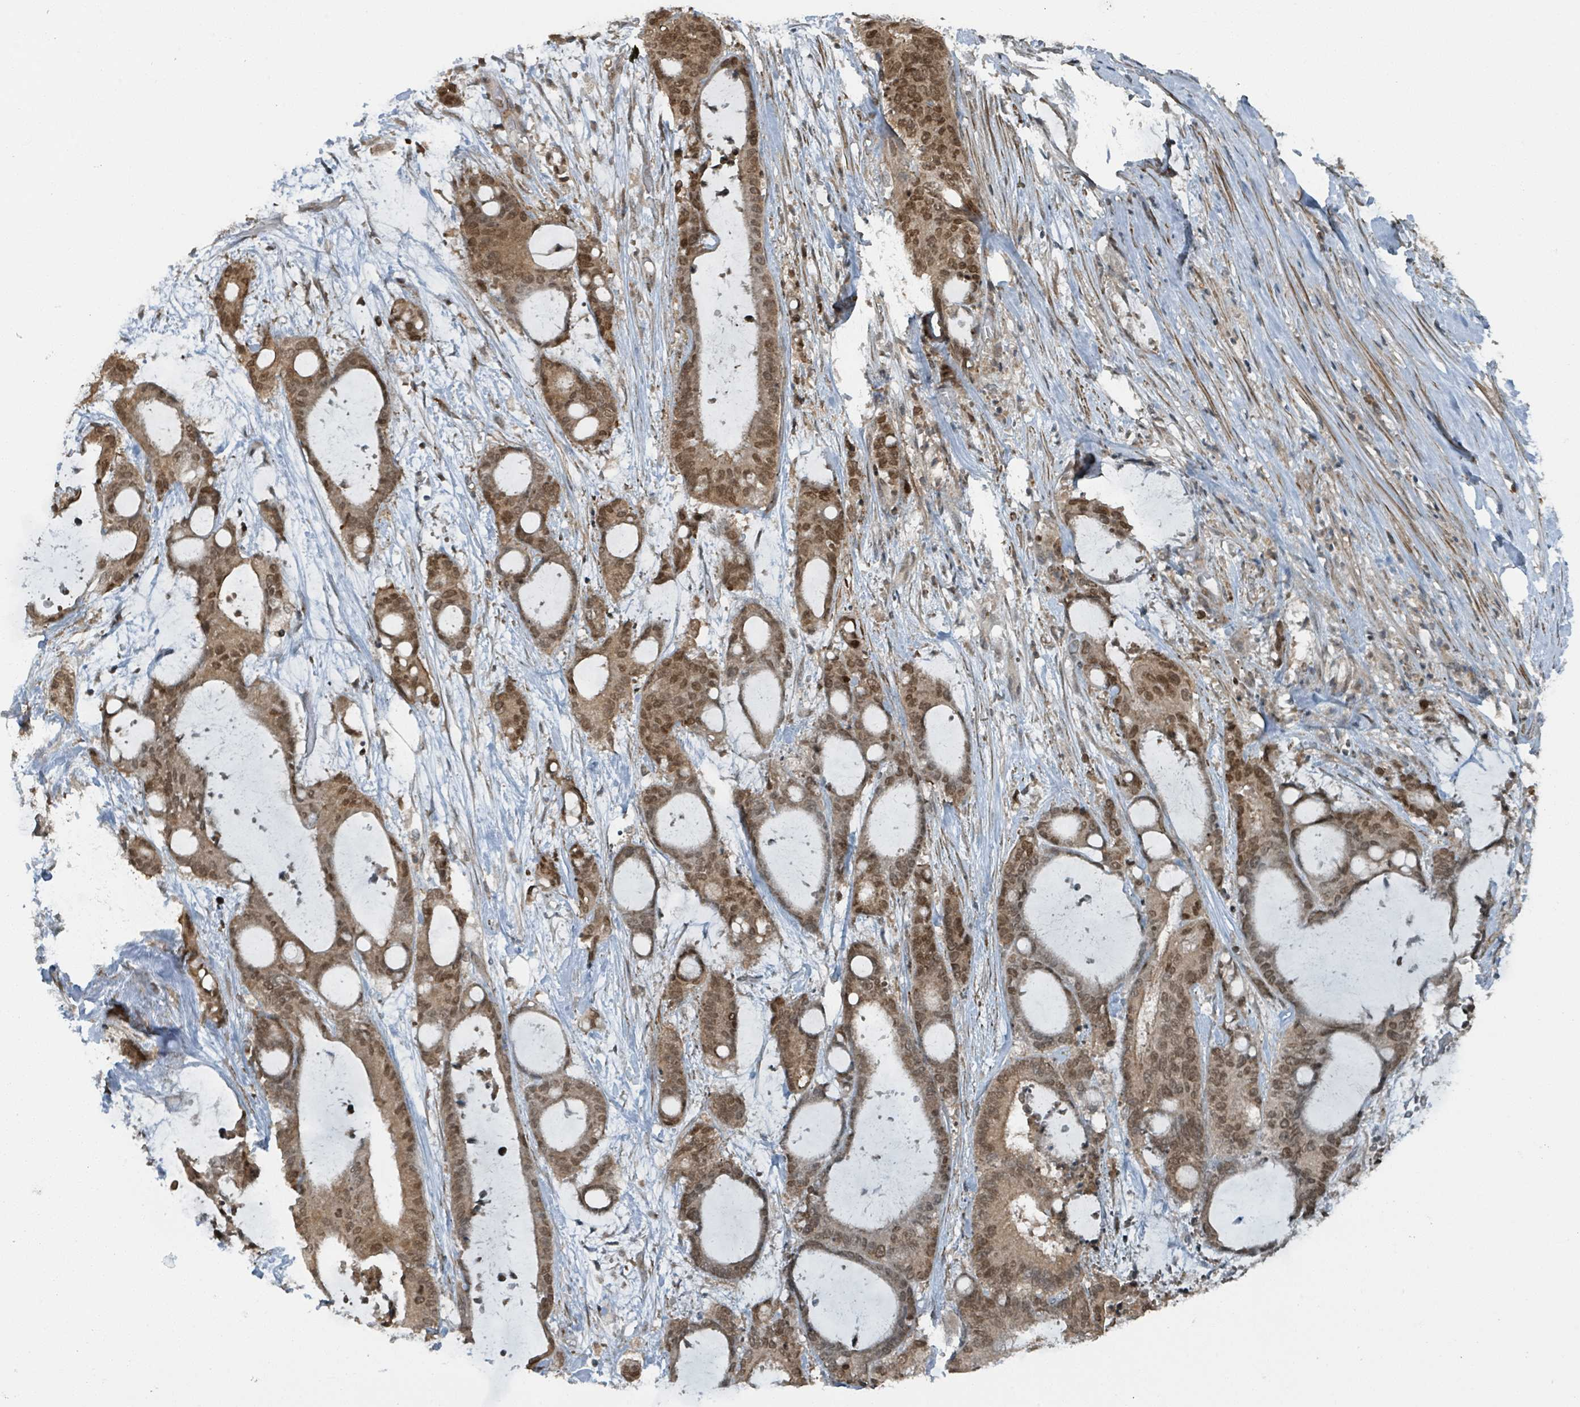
{"staining": {"intensity": "moderate", "quantity": ">75%", "location": "nuclear"}, "tissue": "liver cancer", "cell_type": "Tumor cells", "image_type": "cancer", "snomed": [{"axis": "morphology", "description": "Normal tissue, NOS"}, {"axis": "morphology", "description": "Cholangiocarcinoma"}, {"axis": "topography", "description": "Liver"}, {"axis": "topography", "description": "Peripheral nerve tissue"}], "caption": "High-power microscopy captured an immunohistochemistry photomicrograph of cholangiocarcinoma (liver), revealing moderate nuclear staining in about >75% of tumor cells. (Brightfield microscopy of DAB IHC at high magnification).", "gene": "PHIP", "patient": {"sex": "female", "age": 73}}